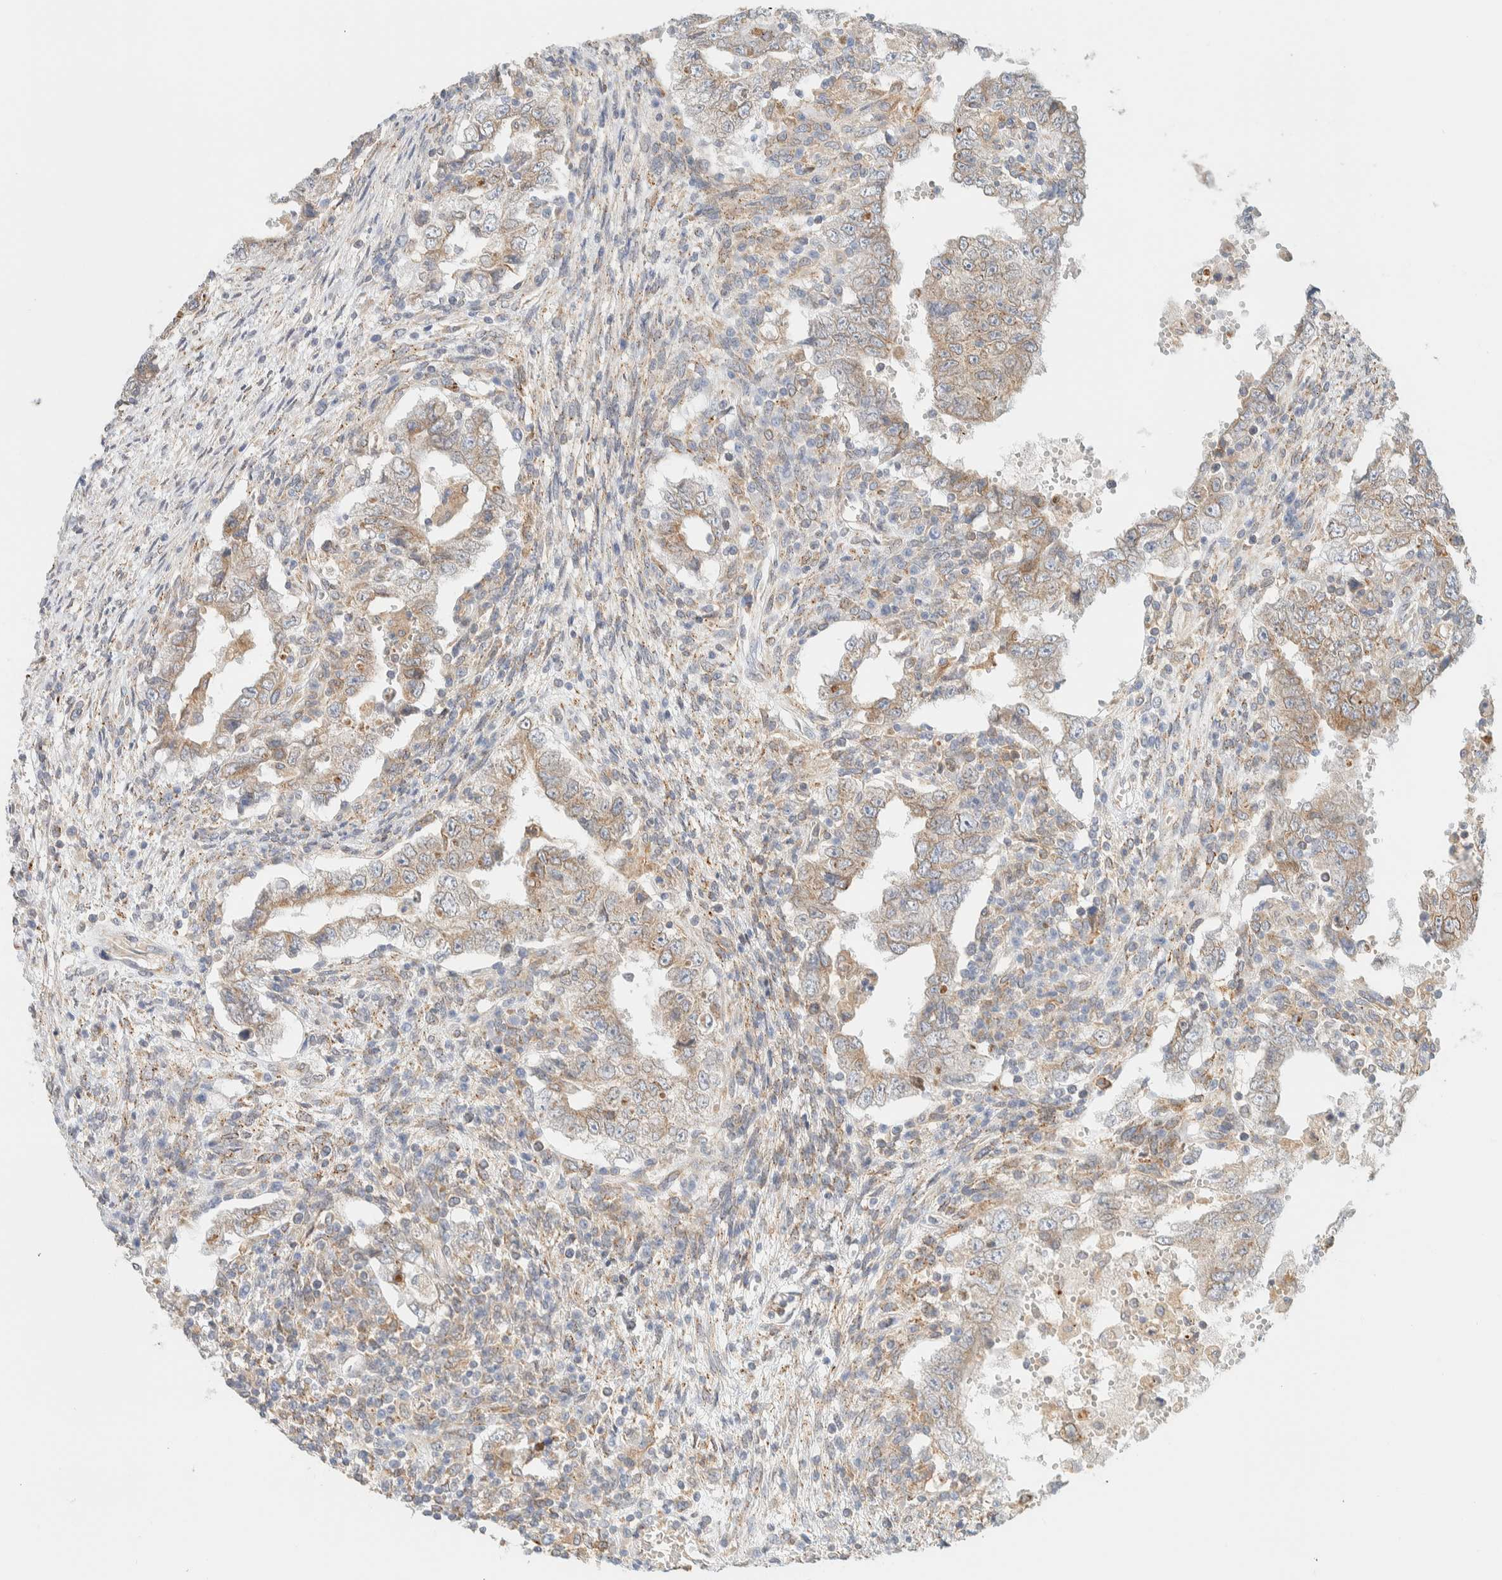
{"staining": {"intensity": "weak", "quantity": ">75%", "location": "cytoplasmic/membranous"}, "tissue": "testis cancer", "cell_type": "Tumor cells", "image_type": "cancer", "snomed": [{"axis": "morphology", "description": "Carcinoma, Embryonal, NOS"}, {"axis": "topography", "description": "Testis"}], "caption": "The image displays a brown stain indicating the presence of a protein in the cytoplasmic/membranous of tumor cells in testis embryonal carcinoma.", "gene": "NT5C", "patient": {"sex": "male", "age": 26}}